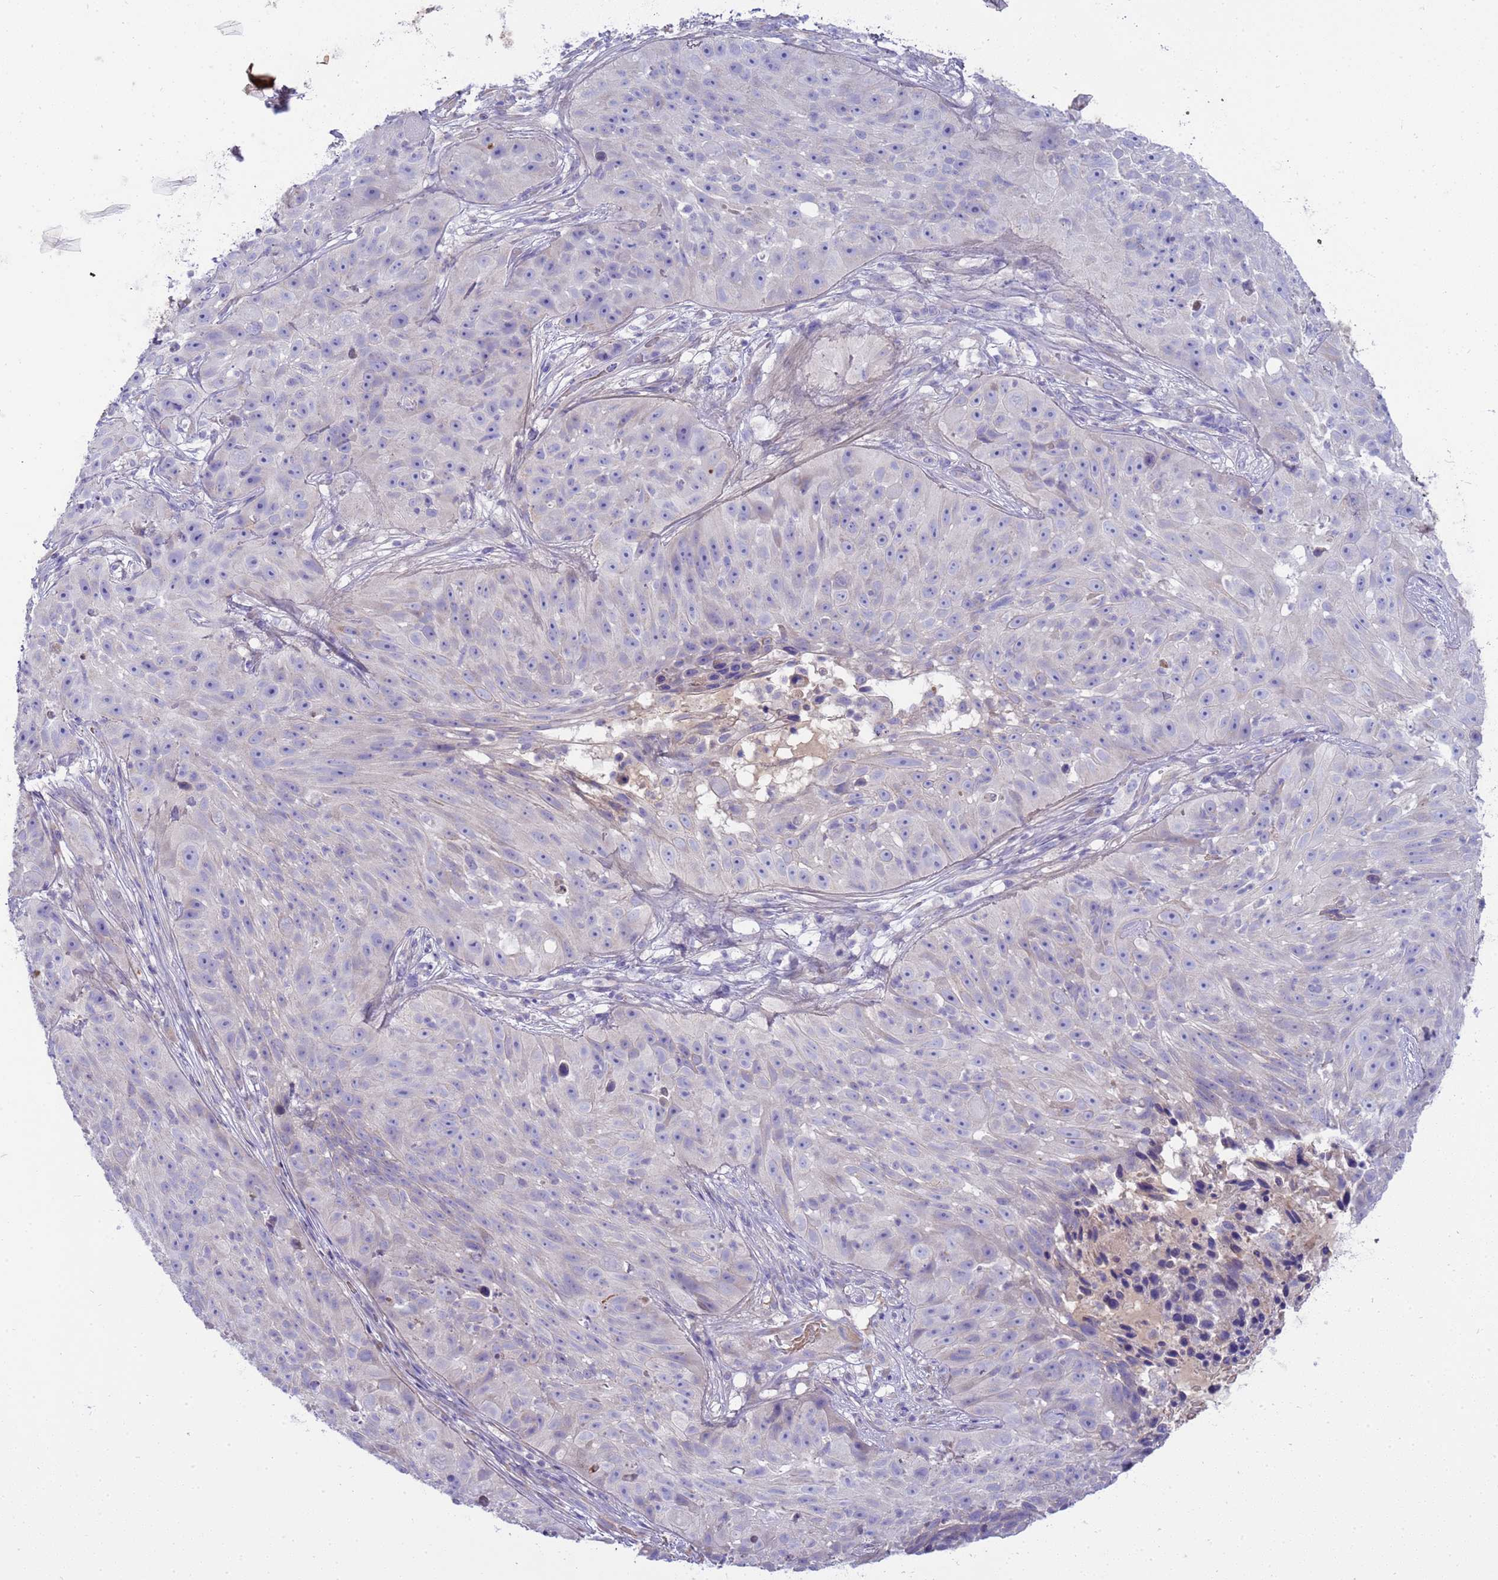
{"staining": {"intensity": "negative", "quantity": "none", "location": "none"}, "tissue": "skin cancer", "cell_type": "Tumor cells", "image_type": "cancer", "snomed": [{"axis": "morphology", "description": "Squamous cell carcinoma, NOS"}, {"axis": "topography", "description": "Skin"}], "caption": "Photomicrograph shows no protein expression in tumor cells of skin cancer (squamous cell carcinoma) tissue.", "gene": "RIPPLY2", "patient": {"sex": "female", "age": 87}}